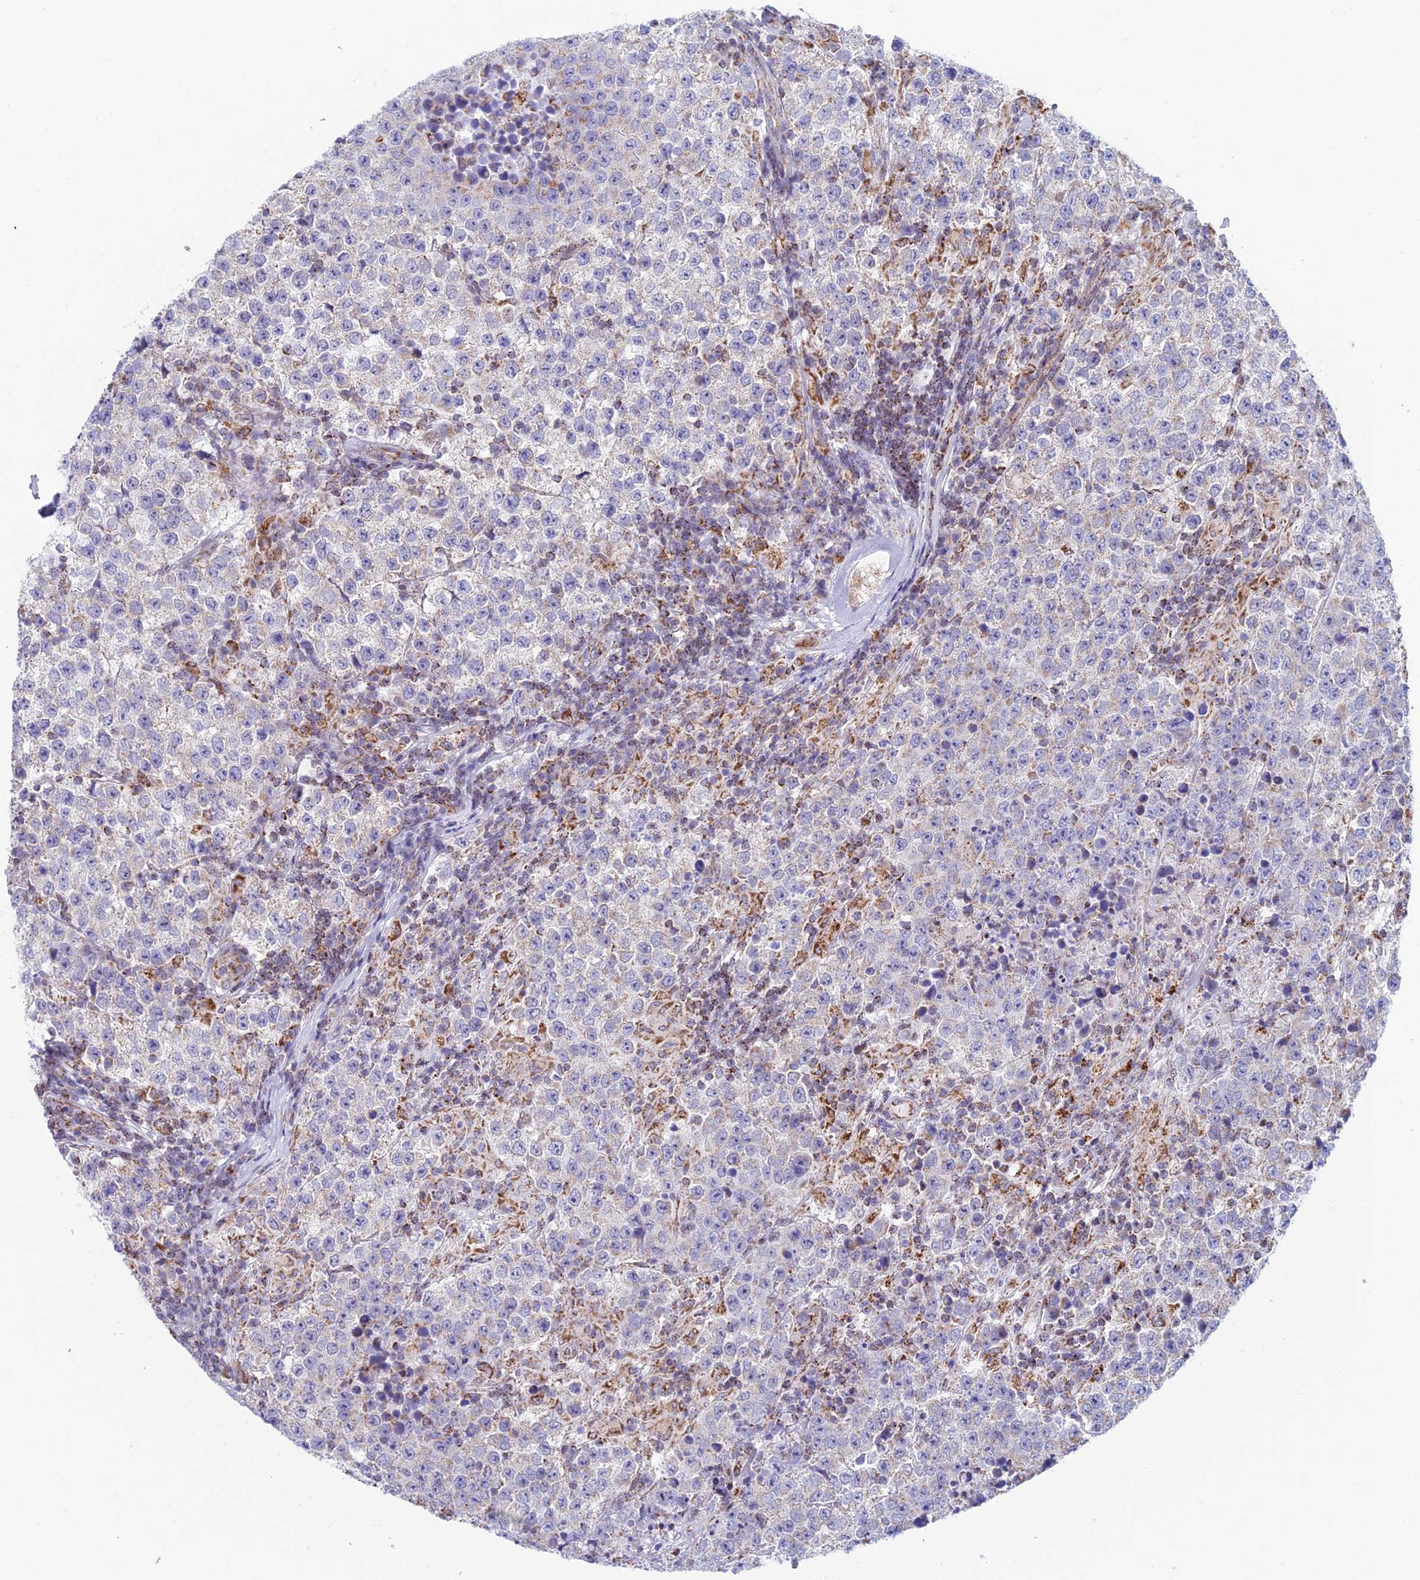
{"staining": {"intensity": "weak", "quantity": "<25%", "location": "cytoplasmic/membranous"}, "tissue": "testis cancer", "cell_type": "Tumor cells", "image_type": "cancer", "snomed": [{"axis": "morphology", "description": "Seminoma, NOS"}, {"axis": "morphology", "description": "Carcinoma, Embryonal, NOS"}, {"axis": "topography", "description": "Testis"}], "caption": "High magnification brightfield microscopy of testis cancer (embryonal carcinoma) stained with DAB (3,3'-diaminobenzidine) (brown) and counterstained with hematoxylin (blue): tumor cells show no significant positivity.", "gene": "ZNG1B", "patient": {"sex": "male", "age": 41}}